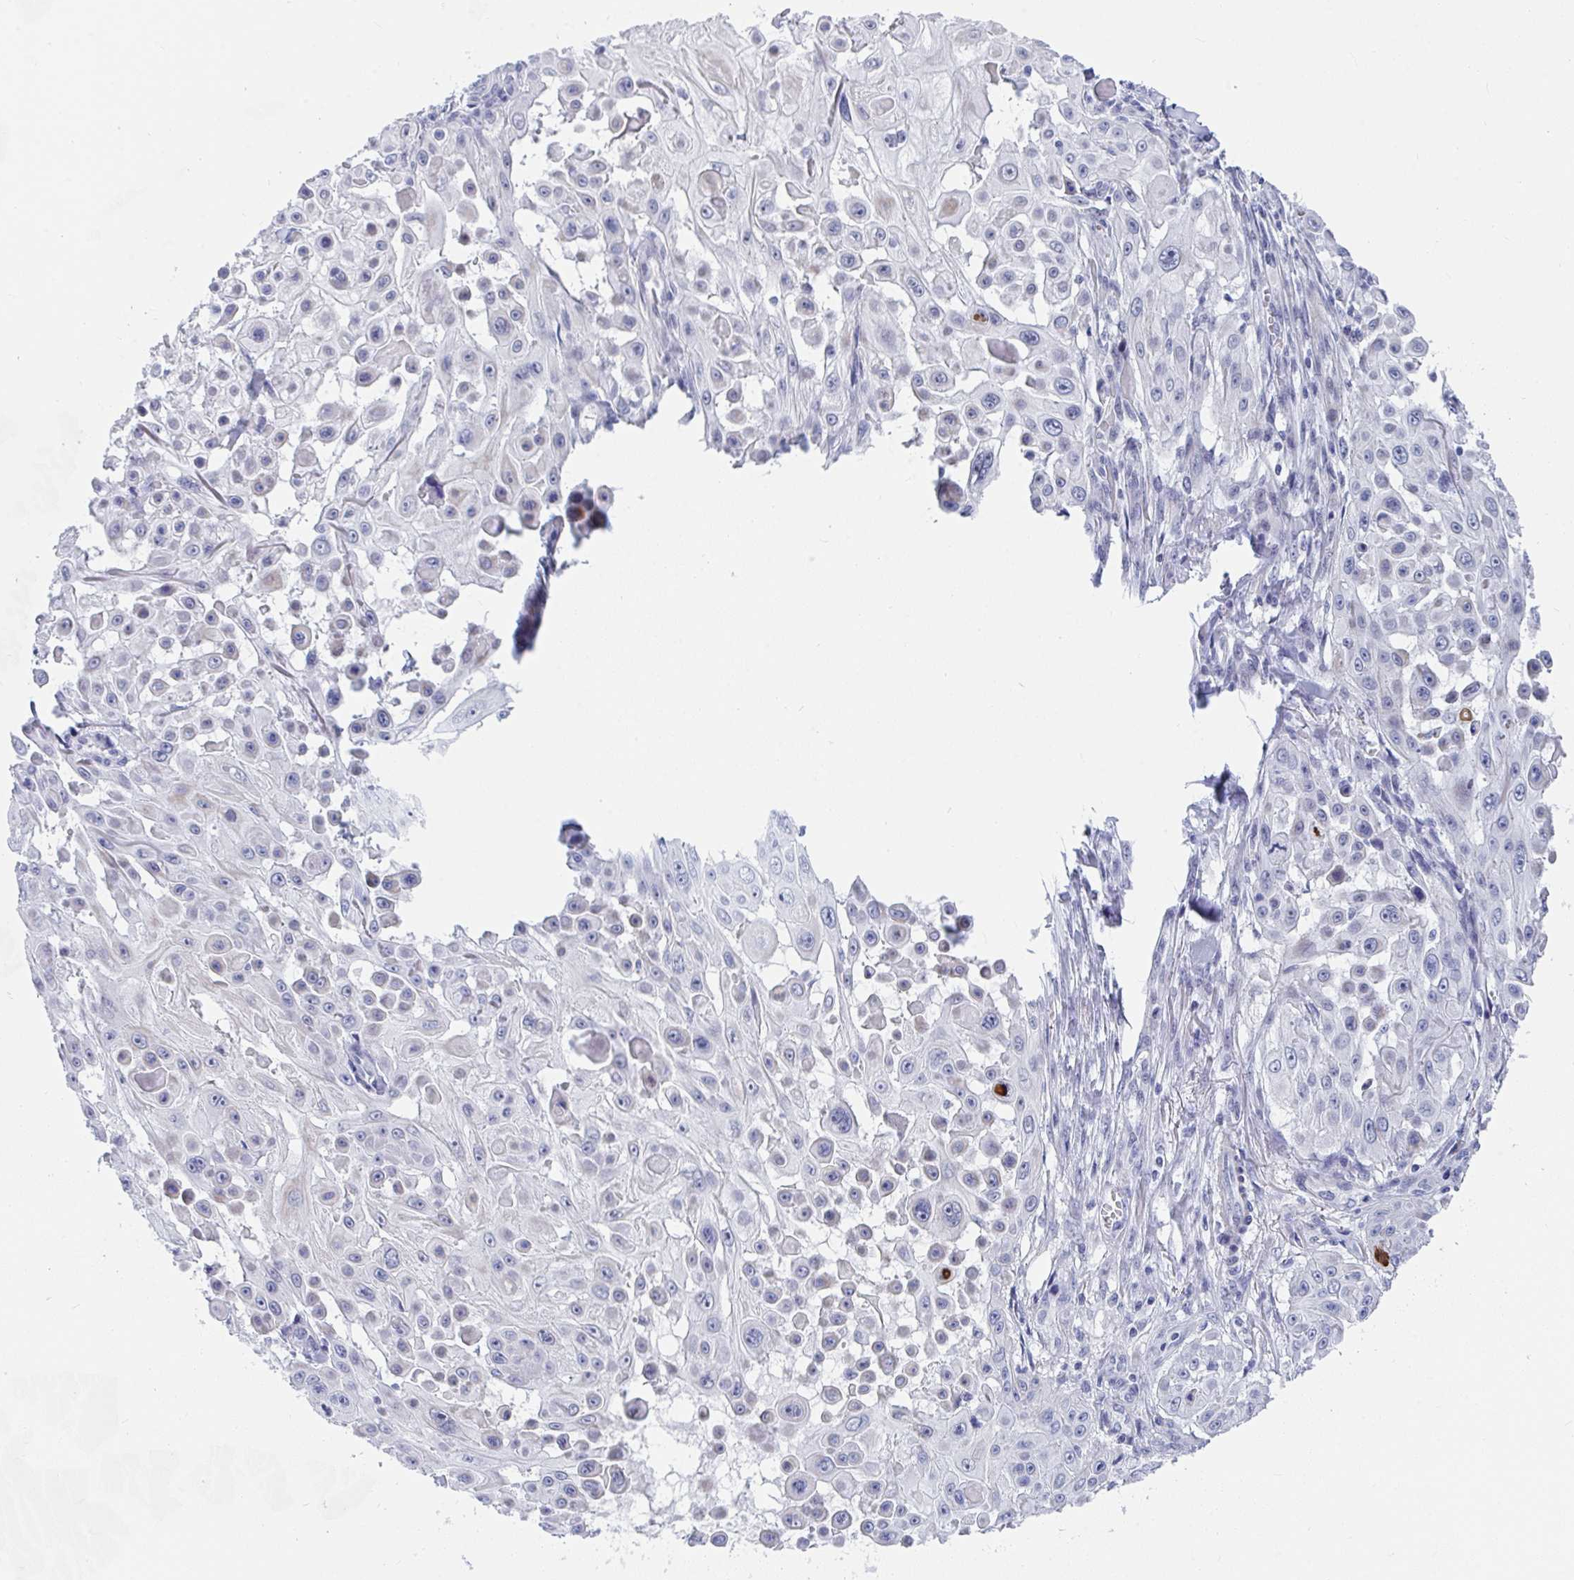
{"staining": {"intensity": "negative", "quantity": "none", "location": "none"}, "tissue": "skin cancer", "cell_type": "Tumor cells", "image_type": "cancer", "snomed": [{"axis": "morphology", "description": "Squamous cell carcinoma, NOS"}, {"axis": "topography", "description": "Skin"}], "caption": "Immunohistochemistry of human skin cancer displays no staining in tumor cells.", "gene": "DAOA", "patient": {"sex": "male", "age": 91}}